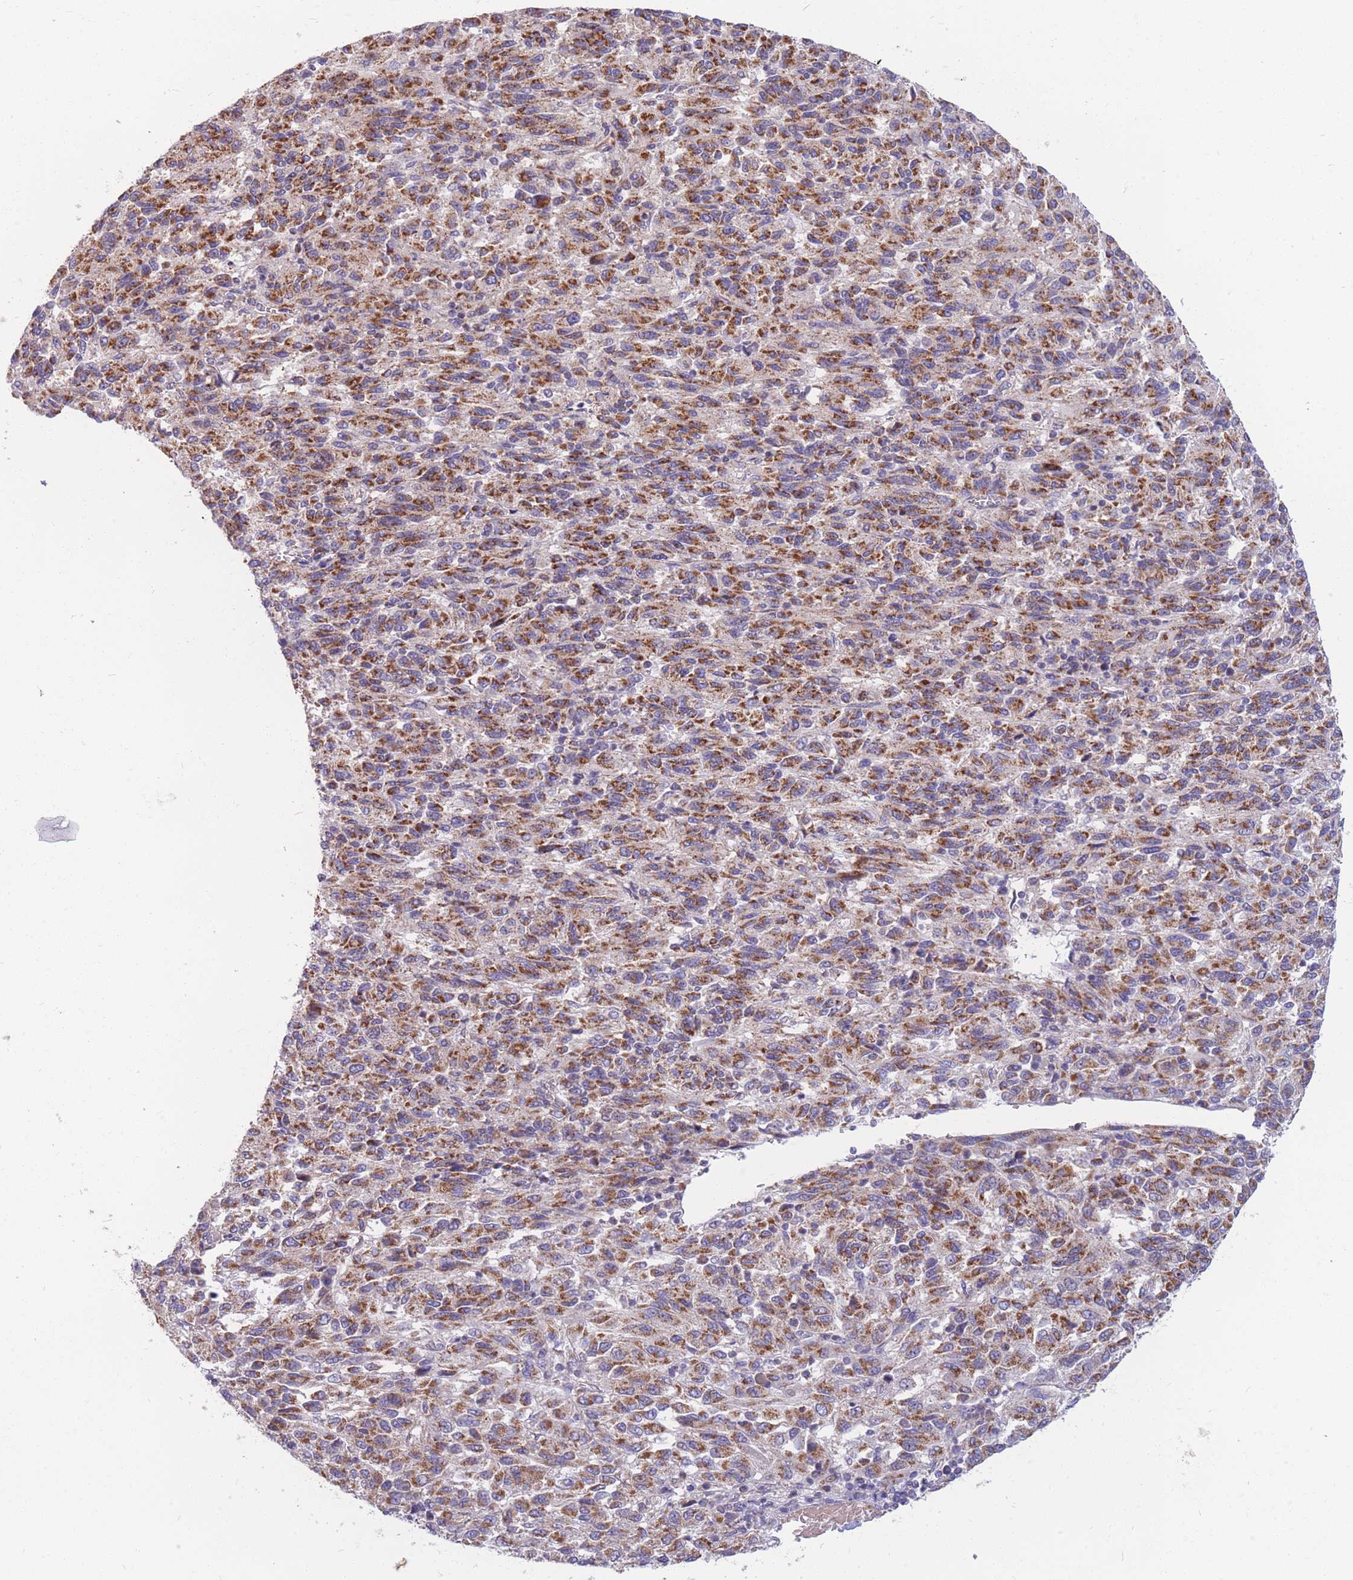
{"staining": {"intensity": "moderate", "quantity": ">75%", "location": "cytoplasmic/membranous"}, "tissue": "melanoma", "cell_type": "Tumor cells", "image_type": "cancer", "snomed": [{"axis": "morphology", "description": "Malignant melanoma, Metastatic site"}, {"axis": "topography", "description": "Lung"}], "caption": "A medium amount of moderate cytoplasmic/membranous positivity is seen in about >75% of tumor cells in melanoma tissue.", "gene": "MRPS9", "patient": {"sex": "male", "age": 64}}